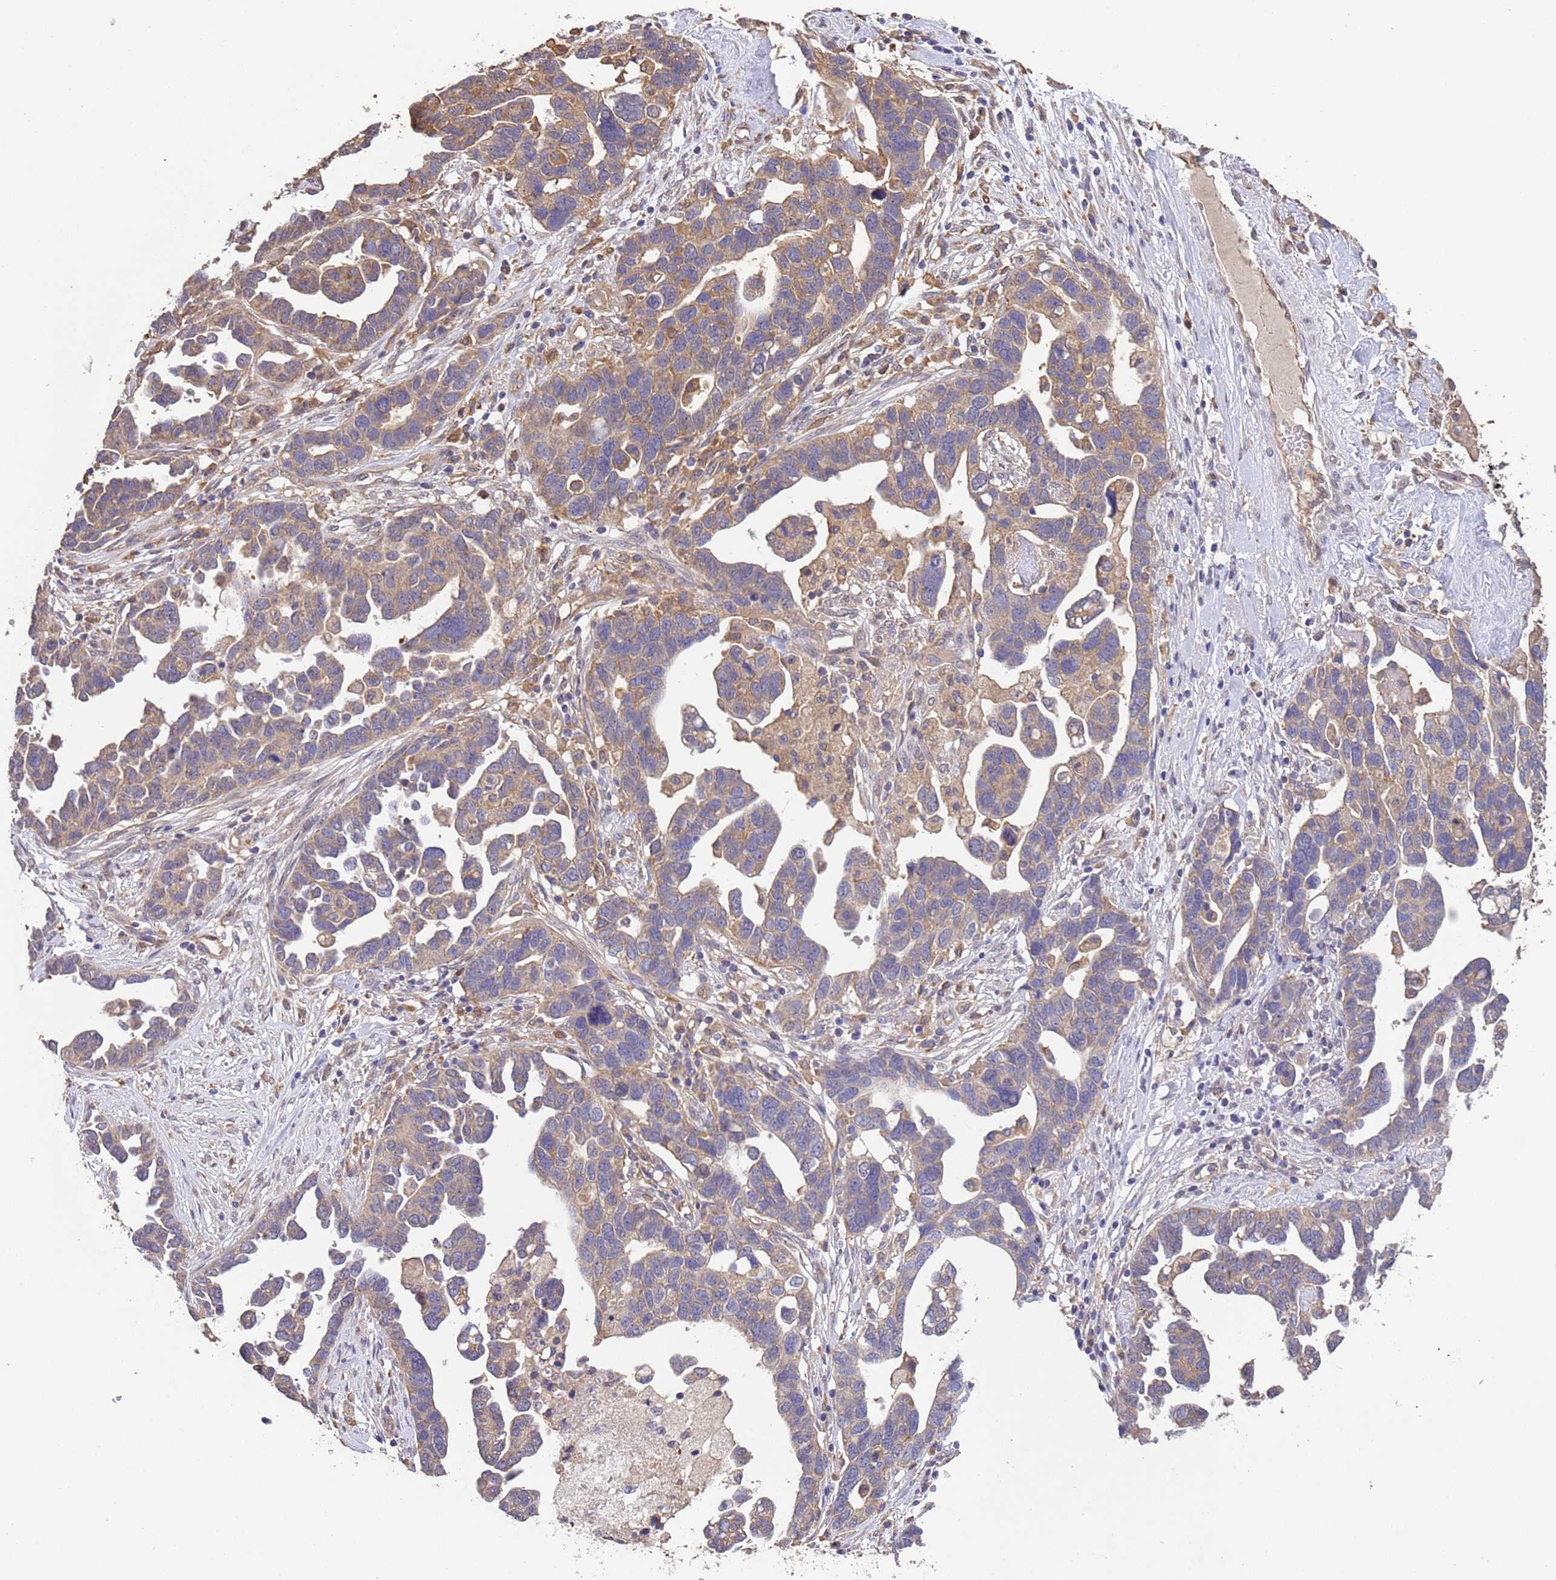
{"staining": {"intensity": "weak", "quantity": ">75%", "location": "cytoplasmic/membranous"}, "tissue": "ovarian cancer", "cell_type": "Tumor cells", "image_type": "cancer", "snomed": [{"axis": "morphology", "description": "Cystadenocarcinoma, serous, NOS"}, {"axis": "topography", "description": "Ovary"}], "caption": "Immunohistochemistry (DAB (3,3'-diaminobenzidine)) staining of ovarian serous cystadenocarcinoma shows weak cytoplasmic/membranous protein positivity in approximately >75% of tumor cells. (brown staining indicates protein expression, while blue staining denotes nuclei).", "gene": "NPHP1", "patient": {"sex": "female", "age": 54}}